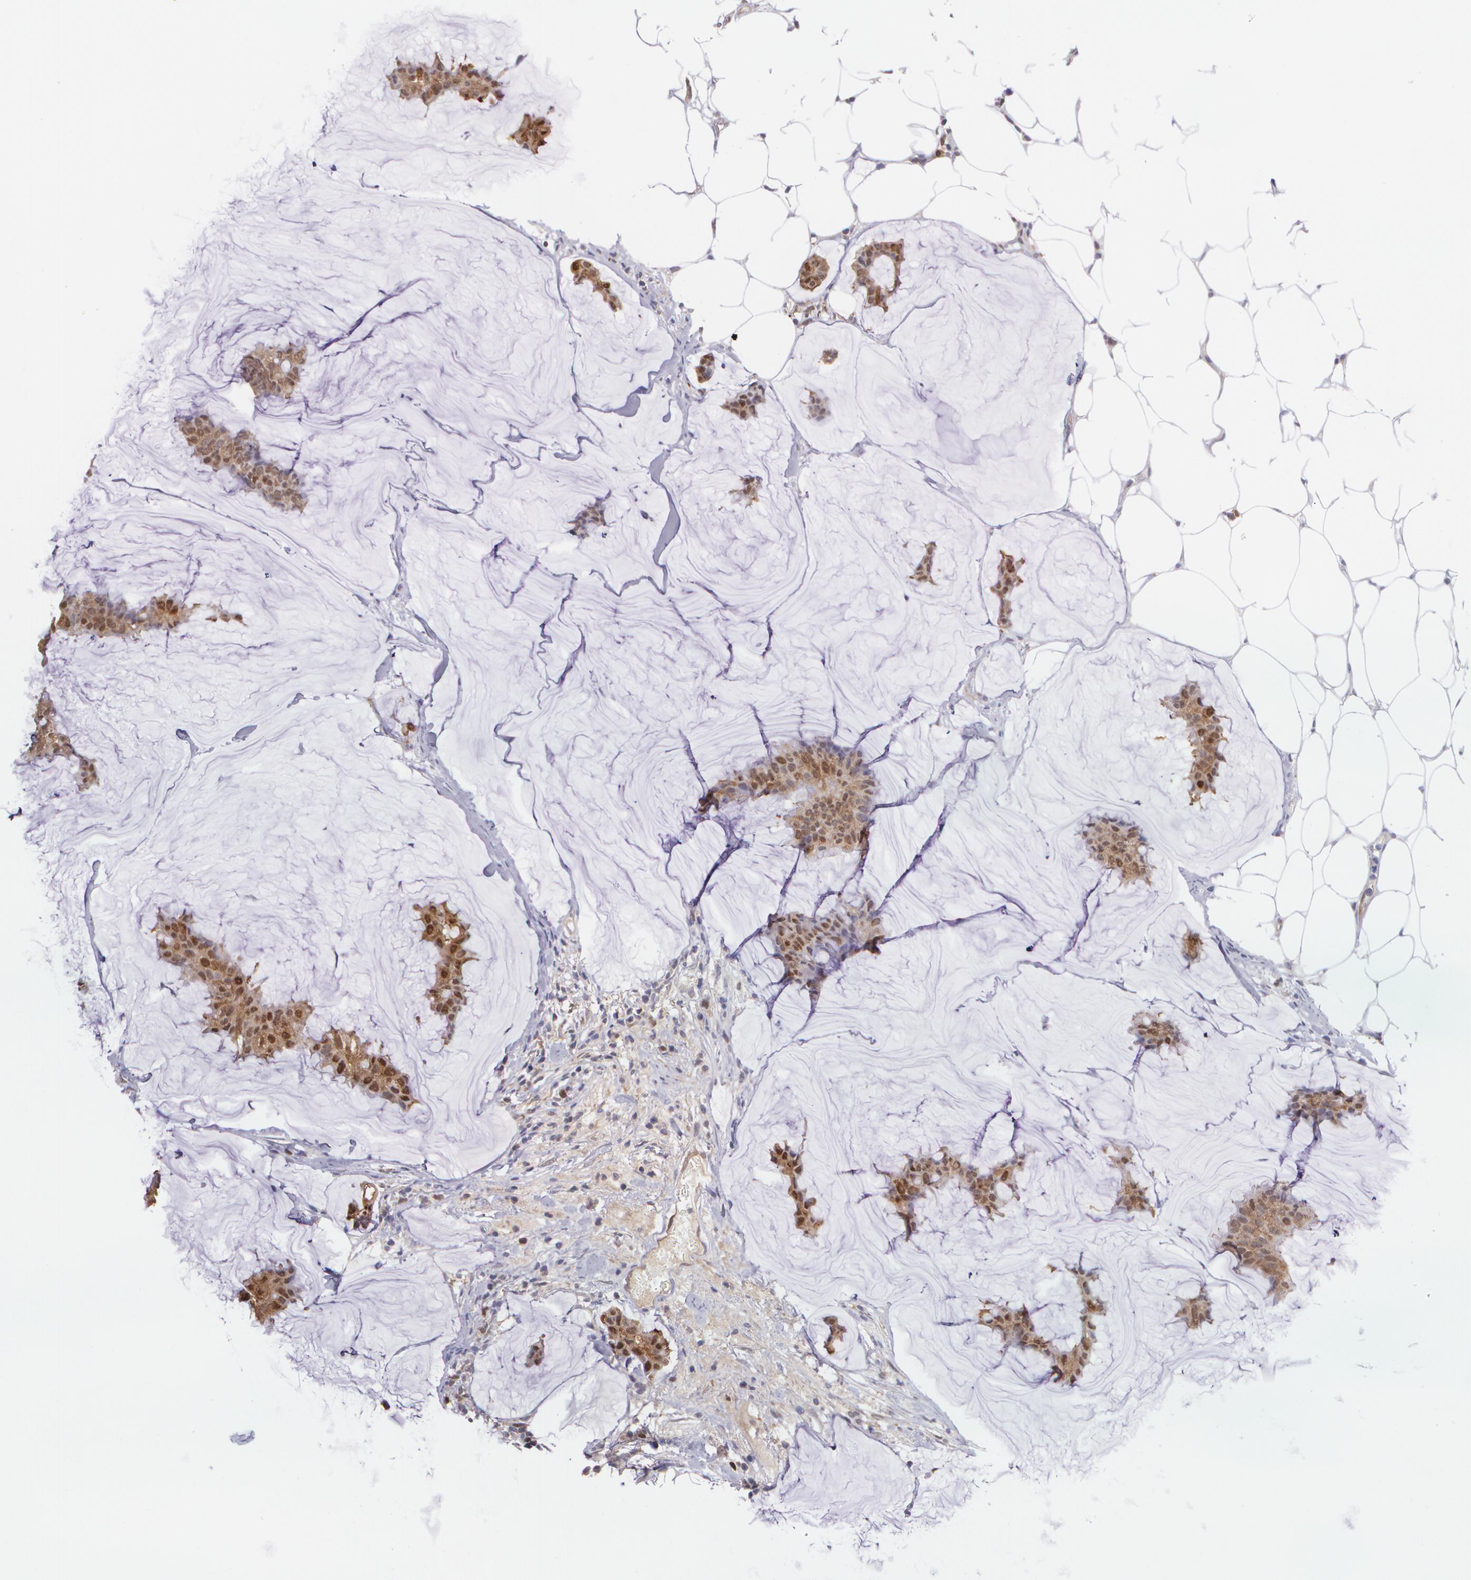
{"staining": {"intensity": "strong", "quantity": ">75%", "location": "cytoplasmic/membranous,nuclear"}, "tissue": "breast cancer", "cell_type": "Tumor cells", "image_type": "cancer", "snomed": [{"axis": "morphology", "description": "Duct carcinoma"}, {"axis": "topography", "description": "Breast"}], "caption": "Breast cancer (infiltrating ductal carcinoma) stained with a protein marker exhibits strong staining in tumor cells.", "gene": "HSPH1", "patient": {"sex": "female", "age": 93}}